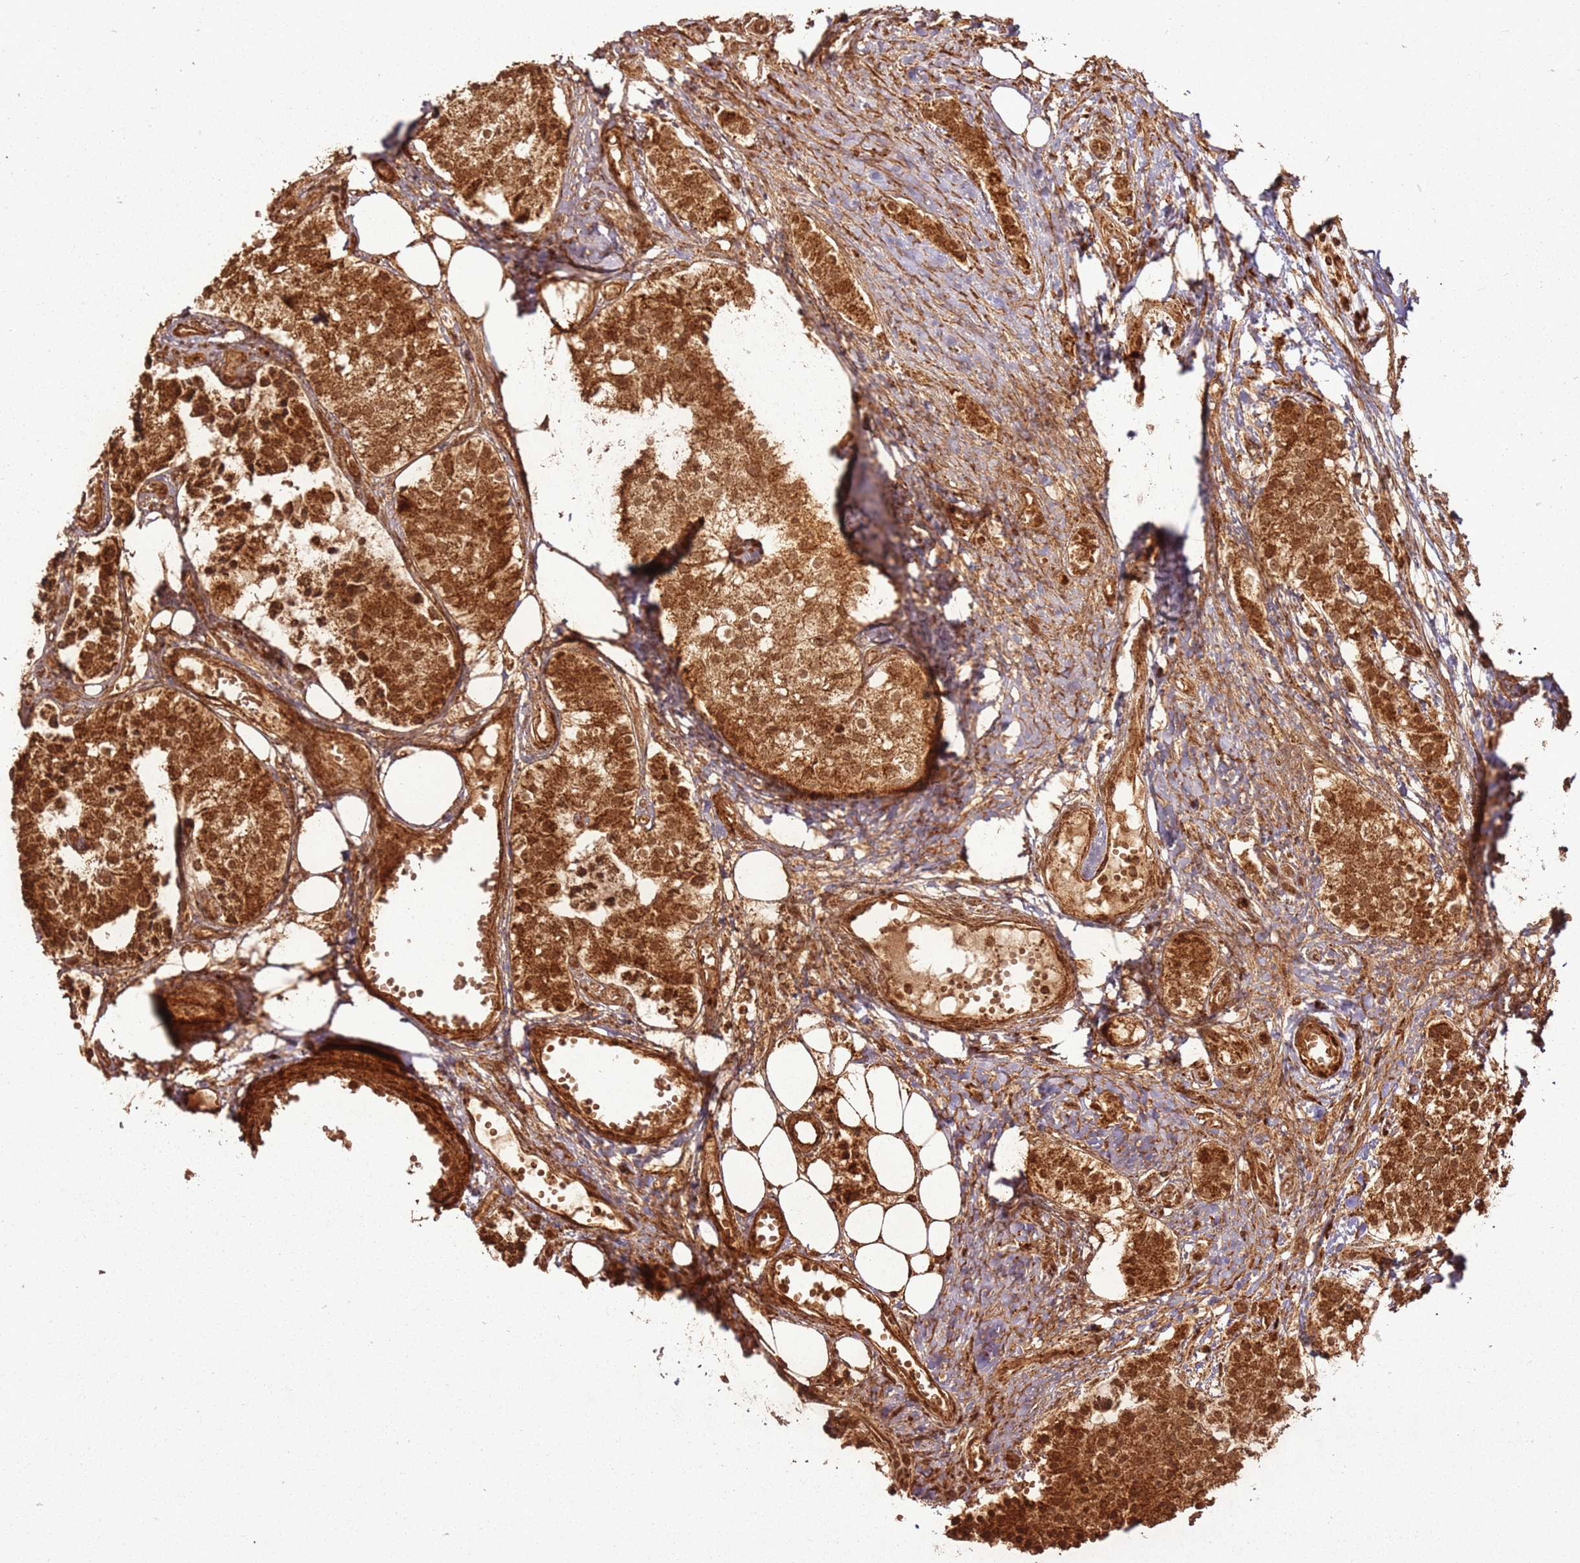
{"staining": {"intensity": "strong", "quantity": ">75%", "location": "cytoplasmic/membranous"}, "tissue": "carcinoid", "cell_type": "Tumor cells", "image_type": "cancer", "snomed": [{"axis": "morphology", "description": "Carcinoid, malignant, NOS"}, {"axis": "topography", "description": "Colon"}], "caption": "Immunohistochemistry of malignant carcinoid reveals high levels of strong cytoplasmic/membranous expression in approximately >75% of tumor cells. (DAB (3,3'-diaminobenzidine) = brown stain, brightfield microscopy at high magnification).", "gene": "MRPS6", "patient": {"sex": "female", "age": 52}}